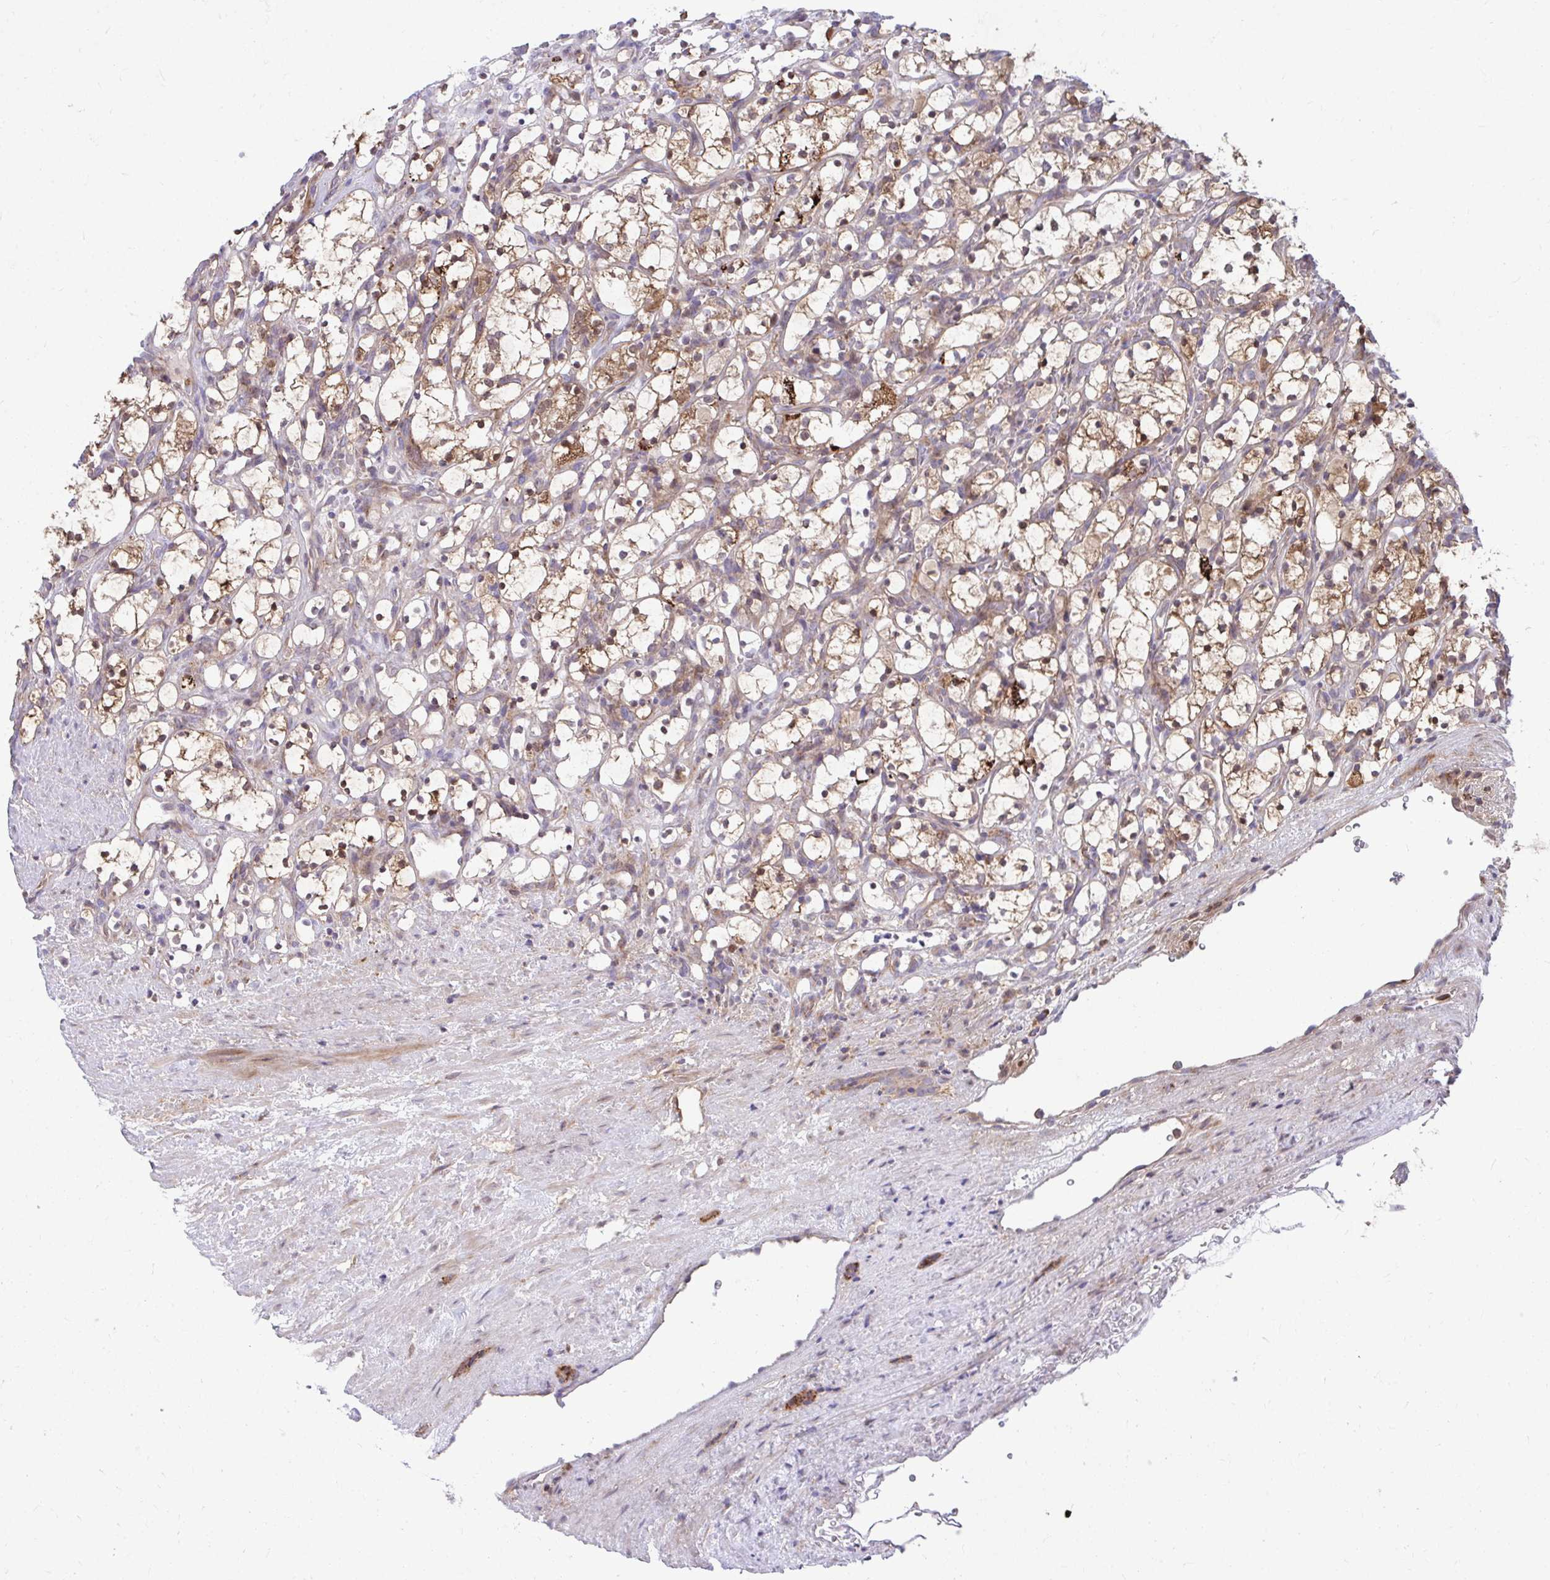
{"staining": {"intensity": "moderate", "quantity": ">75%", "location": "cytoplasmic/membranous"}, "tissue": "renal cancer", "cell_type": "Tumor cells", "image_type": "cancer", "snomed": [{"axis": "morphology", "description": "Adenocarcinoma, NOS"}, {"axis": "topography", "description": "Kidney"}], "caption": "DAB immunohistochemical staining of renal adenocarcinoma reveals moderate cytoplasmic/membranous protein positivity in about >75% of tumor cells.", "gene": "C16orf54", "patient": {"sex": "female", "age": 69}}